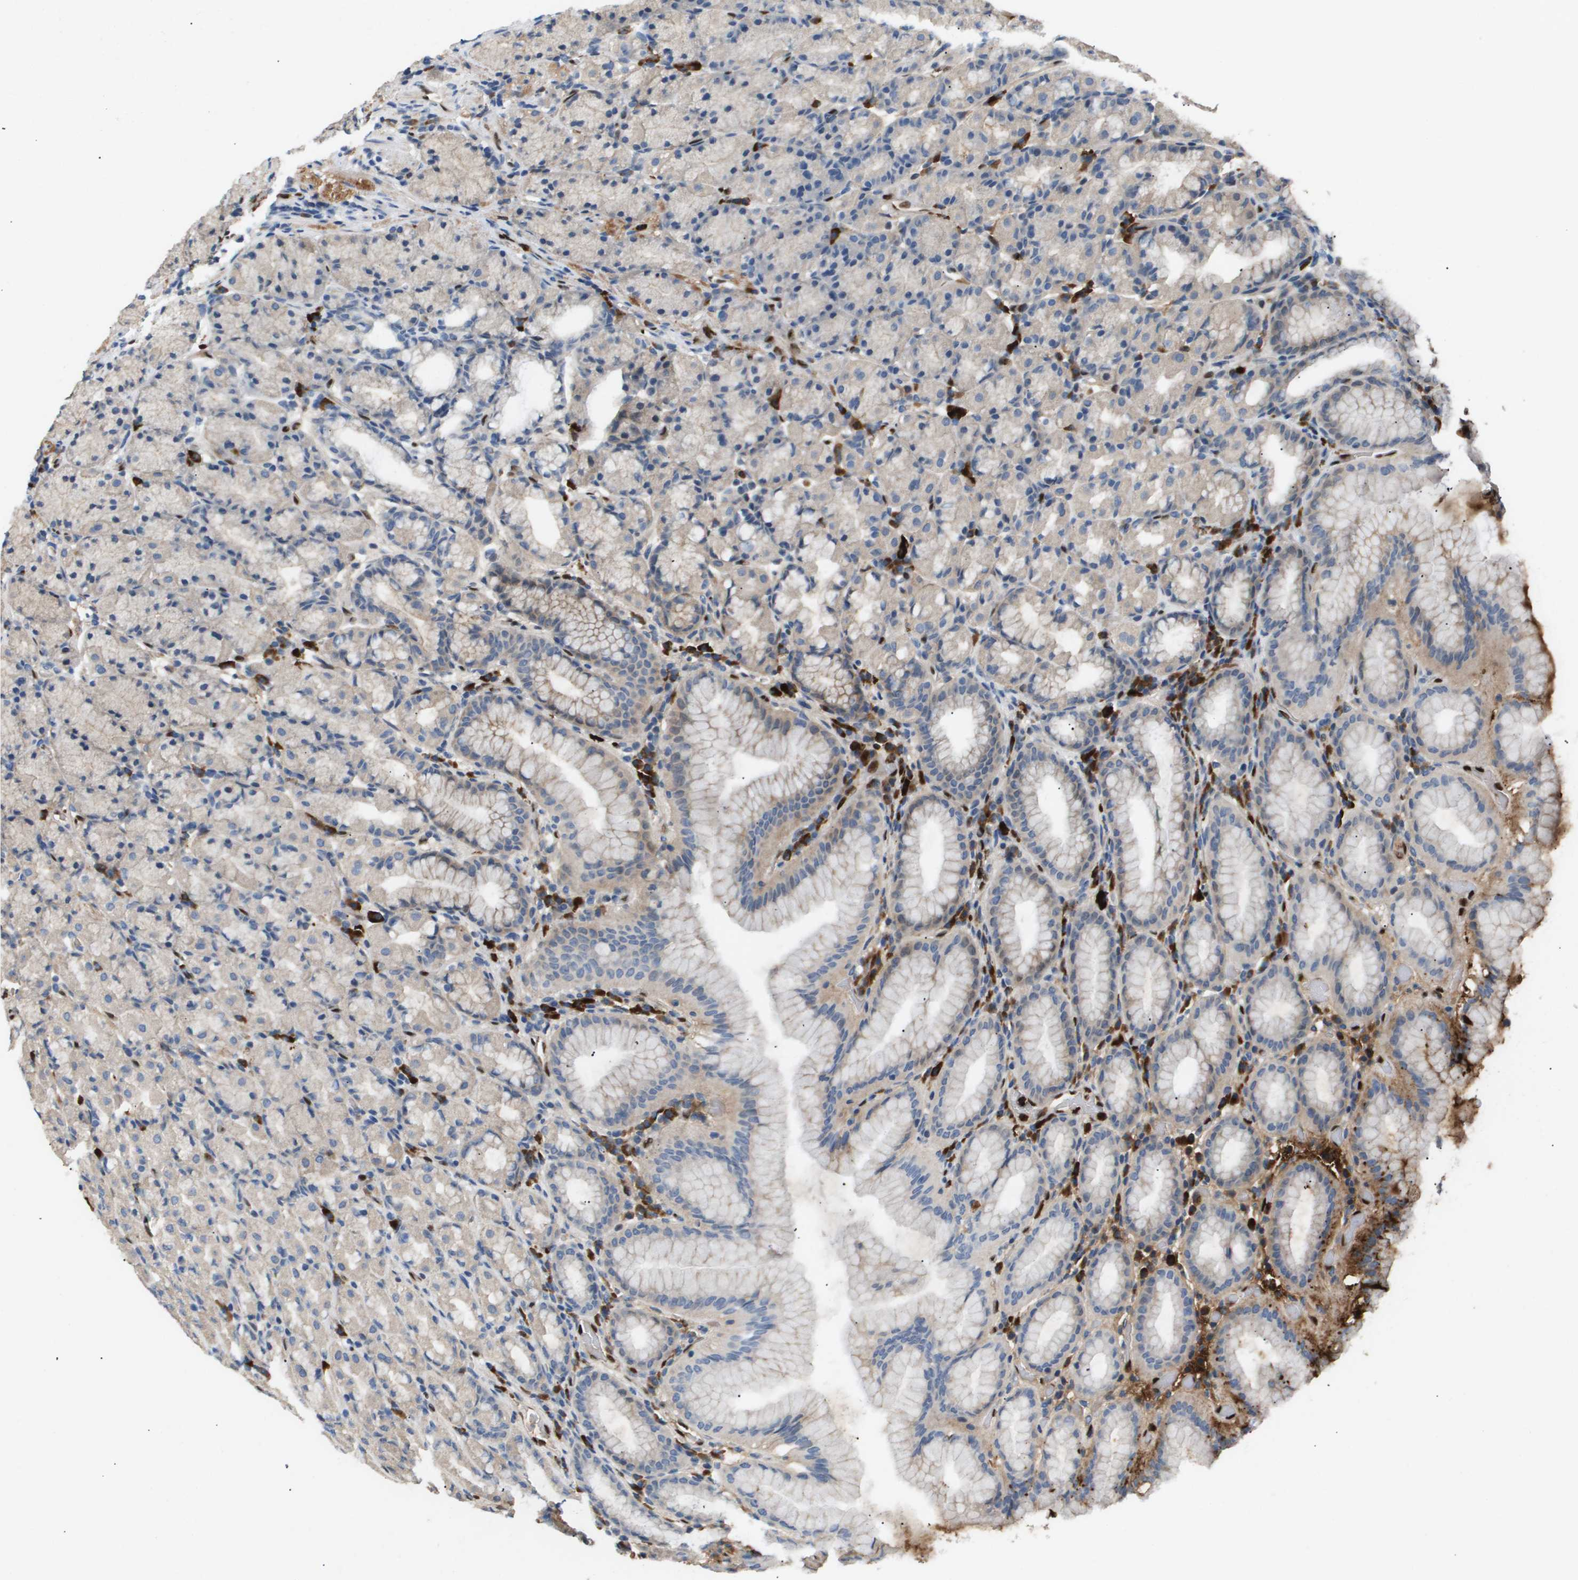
{"staining": {"intensity": "strong", "quantity": "<25%", "location": "cytoplasmic/membranous"}, "tissue": "stomach", "cell_type": "Glandular cells", "image_type": "normal", "snomed": [{"axis": "morphology", "description": "Normal tissue, NOS"}, {"axis": "topography", "description": "Stomach, upper"}], "caption": "The immunohistochemical stain shows strong cytoplasmic/membranous staining in glandular cells of benign stomach. (DAB IHC with brightfield microscopy, high magnification).", "gene": "ERG", "patient": {"sex": "male", "age": 68}}